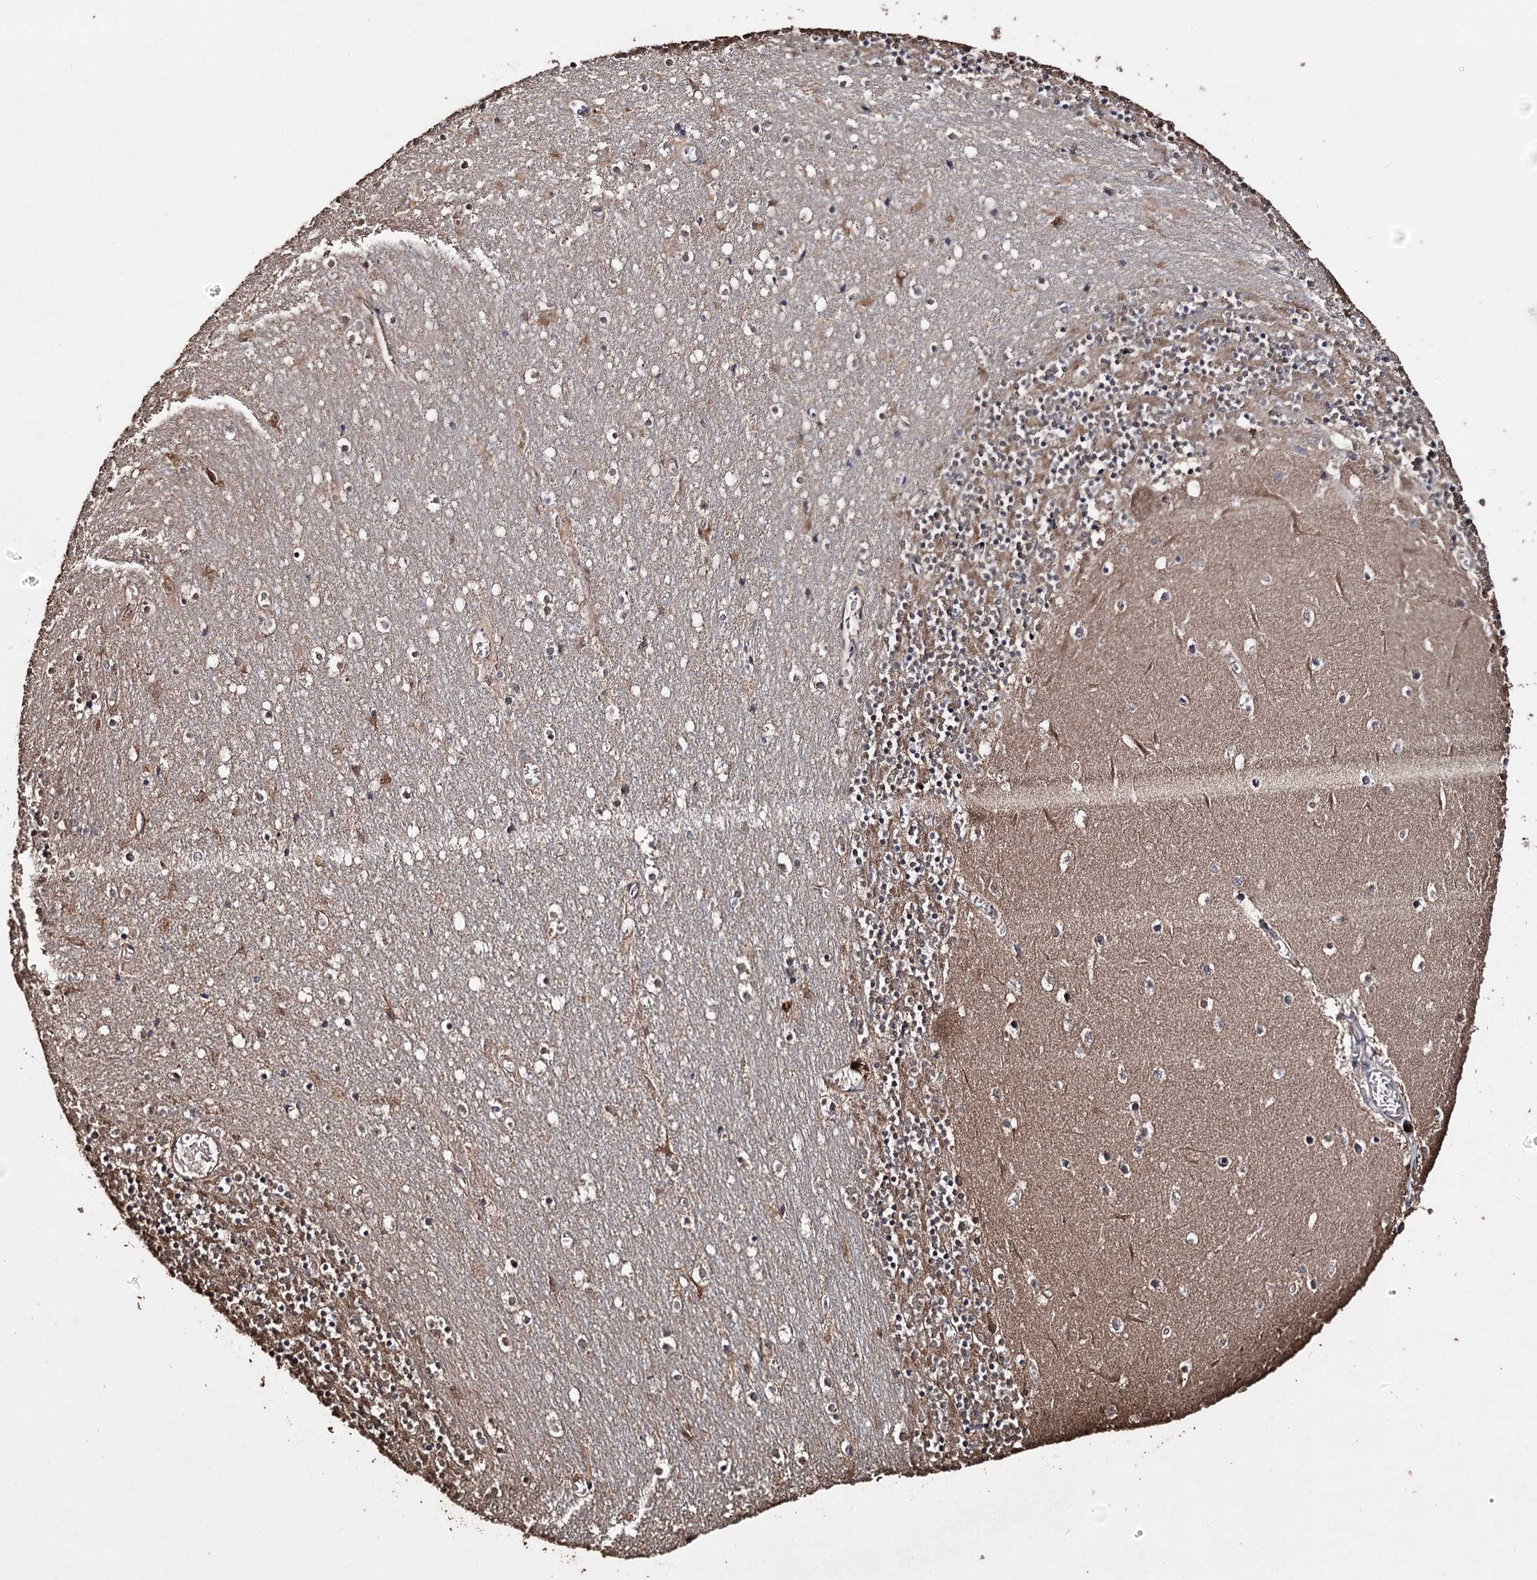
{"staining": {"intensity": "weak", "quantity": "<25%", "location": "cytoplasmic/membranous"}, "tissue": "cerebellum", "cell_type": "Cells in granular layer", "image_type": "normal", "snomed": [{"axis": "morphology", "description": "Normal tissue, NOS"}, {"axis": "topography", "description": "Cerebellum"}], "caption": "A photomicrograph of human cerebellum is negative for staining in cells in granular layer. (Brightfield microscopy of DAB (3,3'-diaminobenzidine) IHC at high magnification).", "gene": "ZNF662", "patient": {"sex": "female", "age": 28}}